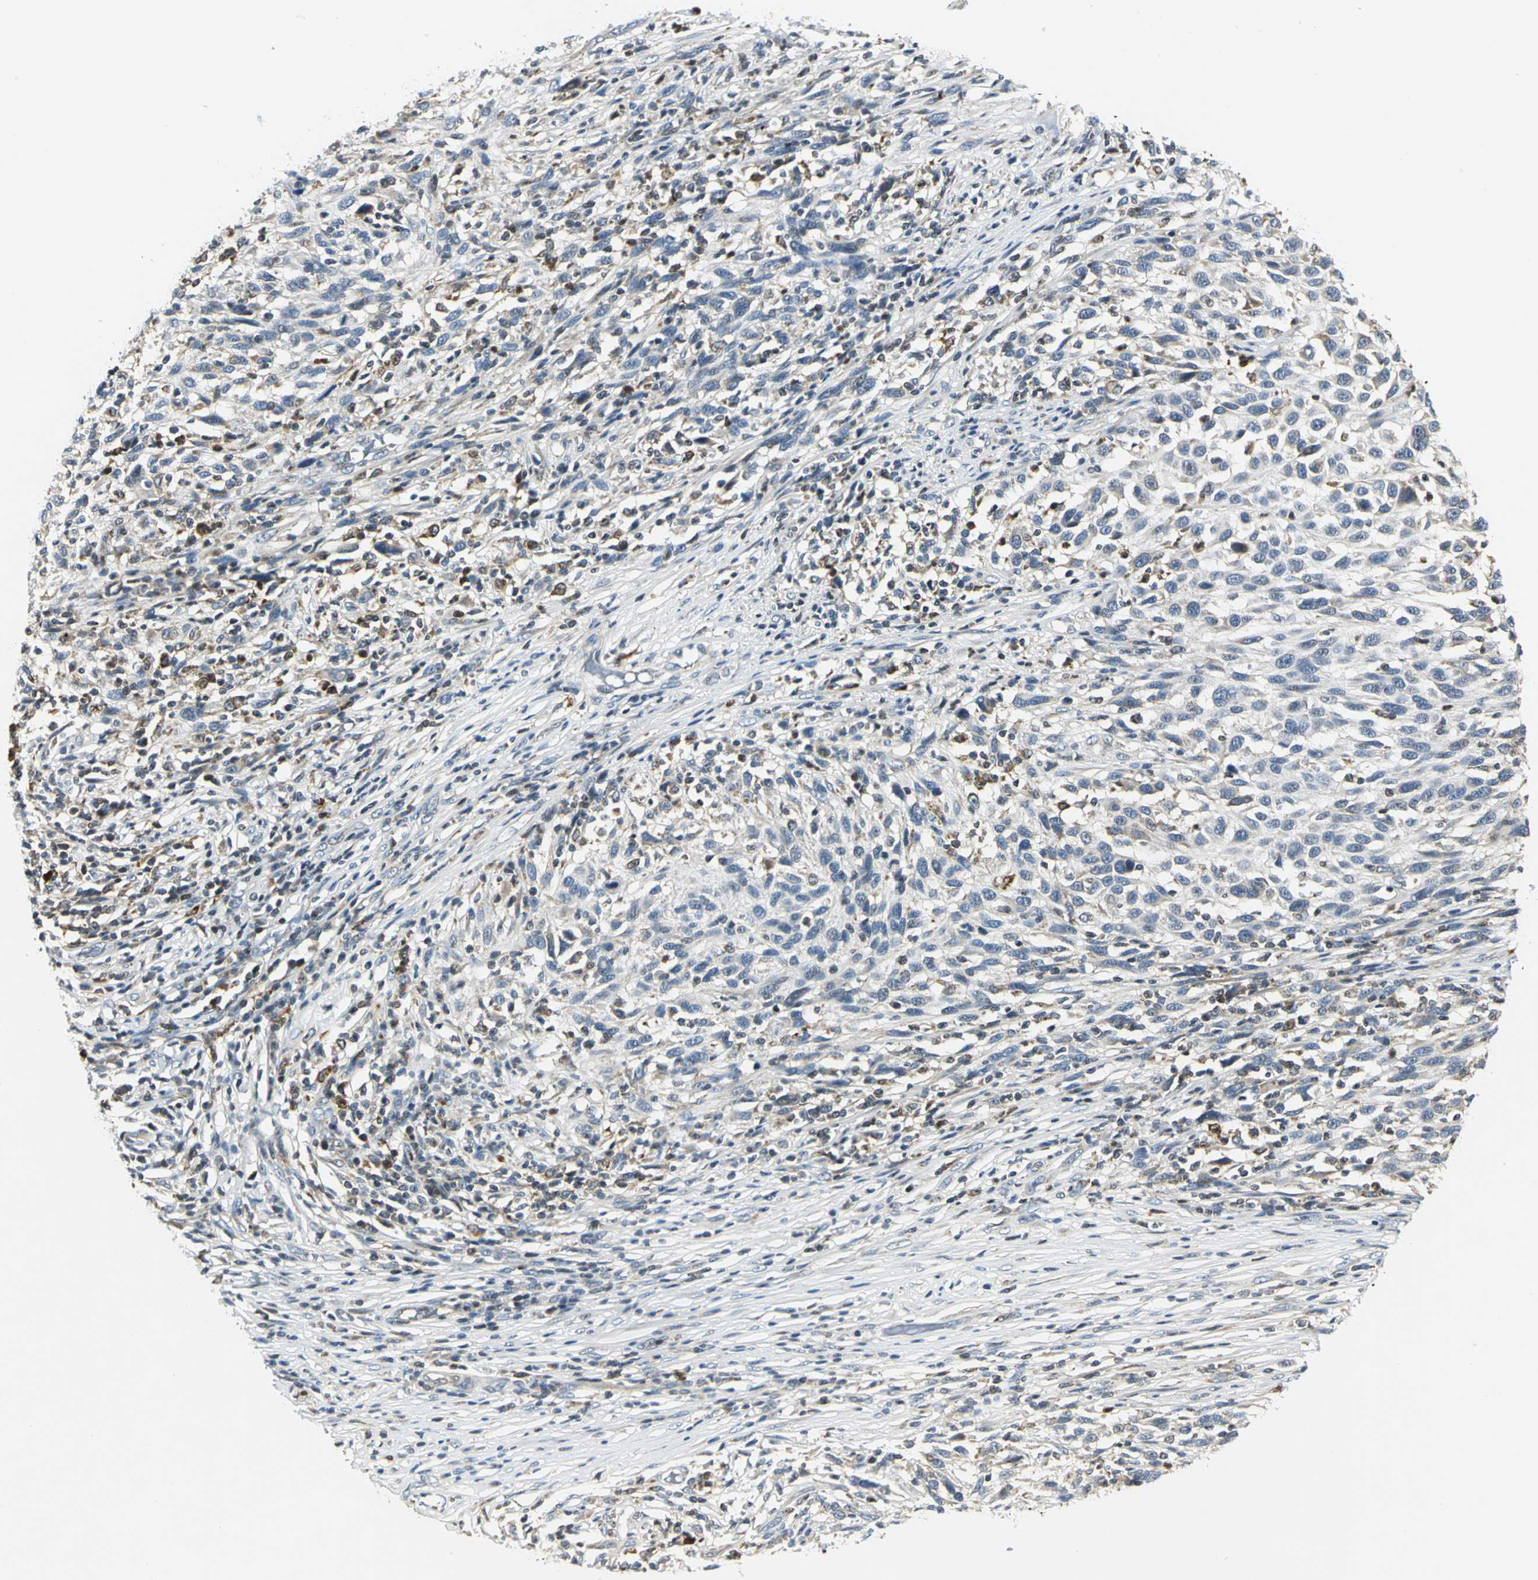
{"staining": {"intensity": "moderate", "quantity": "<25%", "location": "cytoplasmic/membranous"}, "tissue": "melanoma", "cell_type": "Tumor cells", "image_type": "cancer", "snomed": [{"axis": "morphology", "description": "Malignant melanoma, Metastatic site"}, {"axis": "topography", "description": "Lymph node"}], "caption": "Melanoma stained with a brown dye shows moderate cytoplasmic/membranous positive positivity in approximately <25% of tumor cells.", "gene": "USP40", "patient": {"sex": "male", "age": 61}}